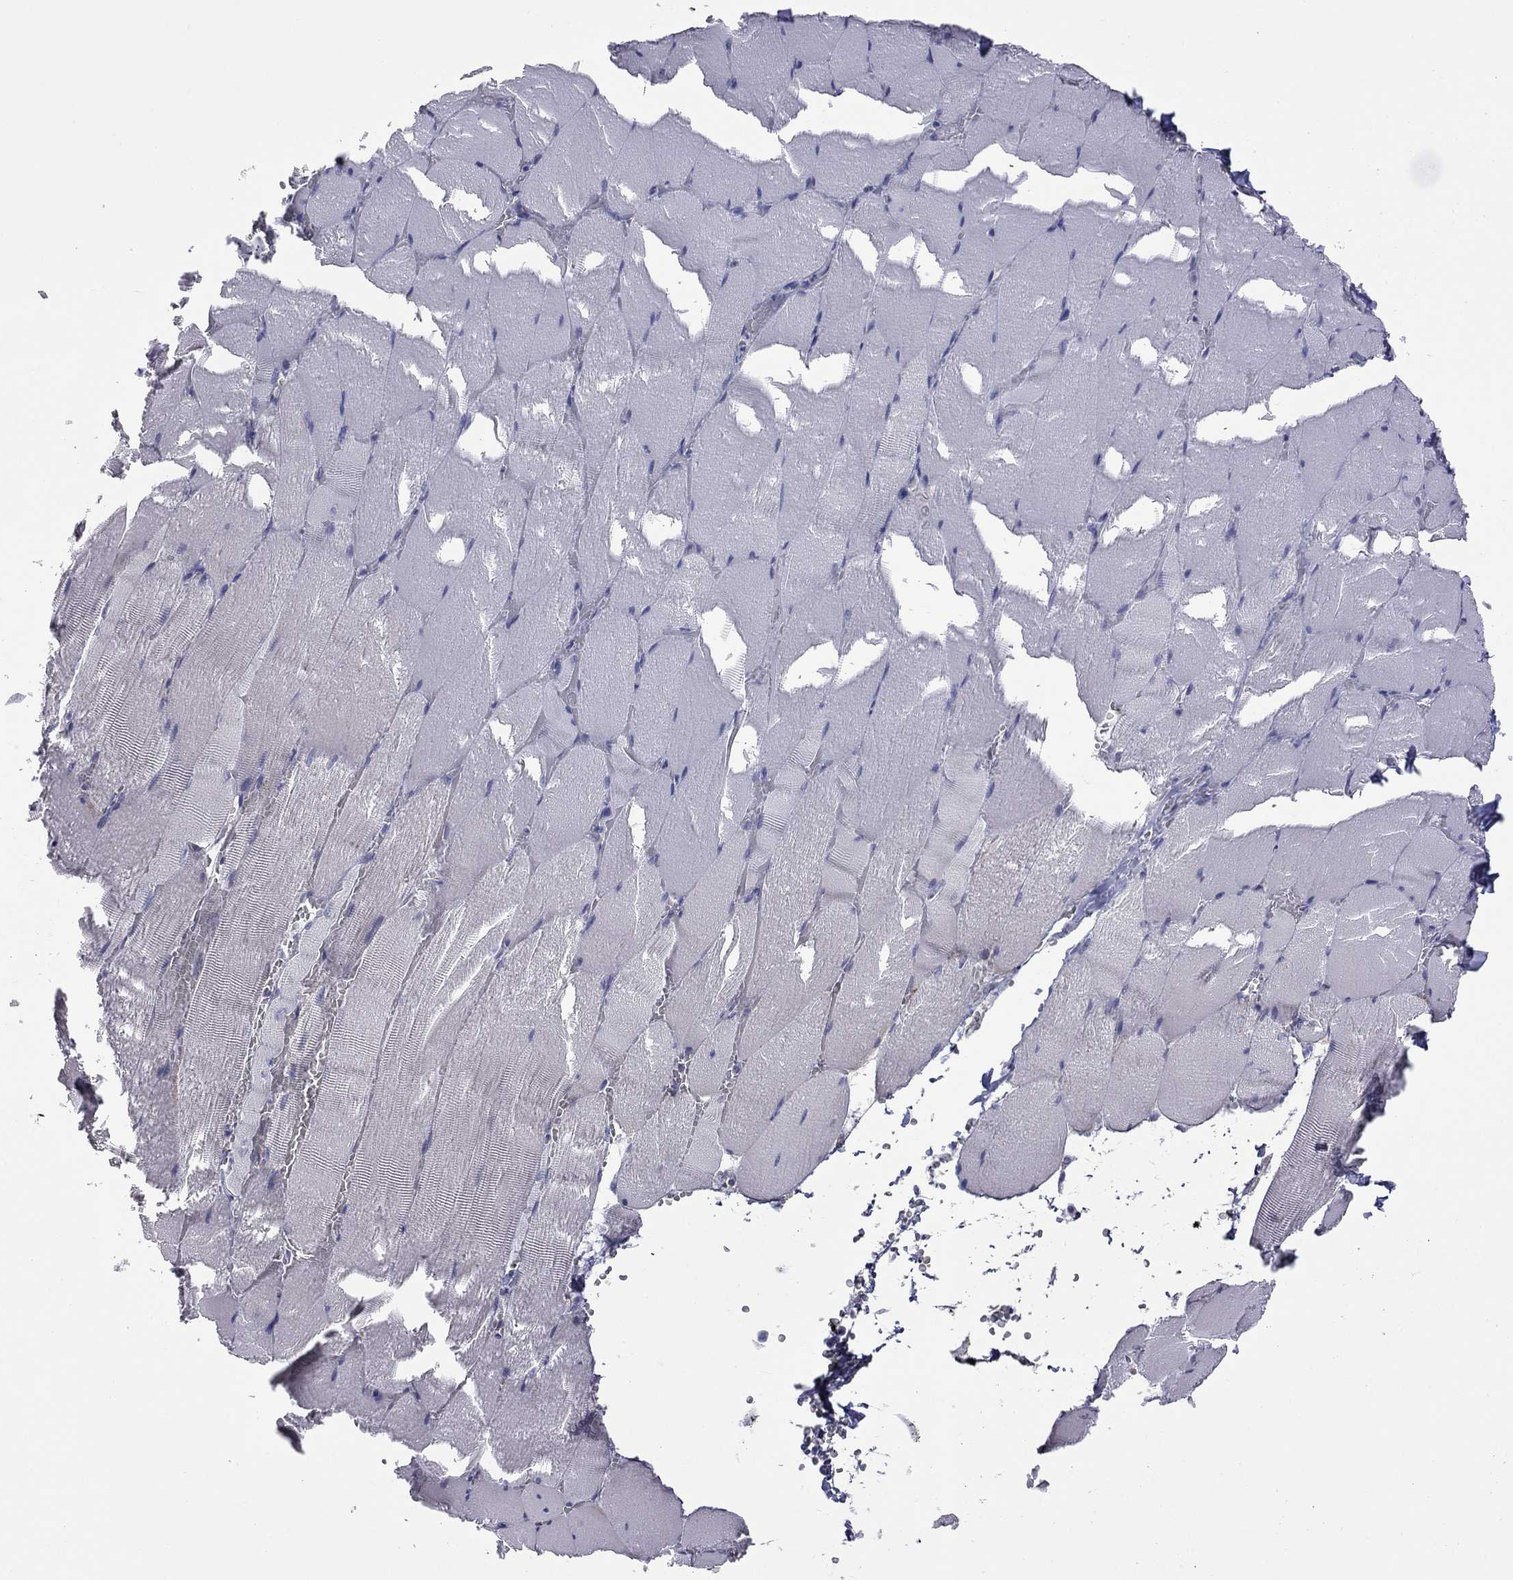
{"staining": {"intensity": "negative", "quantity": "none", "location": "none"}, "tissue": "skeletal muscle", "cell_type": "Myocytes", "image_type": "normal", "snomed": [{"axis": "morphology", "description": "Normal tissue, NOS"}, {"axis": "topography", "description": "Skeletal muscle"}], "caption": "Immunohistochemical staining of normal skeletal muscle shows no significant positivity in myocytes. (Stains: DAB immunohistochemistry (IHC) with hematoxylin counter stain, Microscopy: brightfield microscopy at high magnification).", "gene": "HYLS1", "patient": {"sex": "male", "age": 56}}